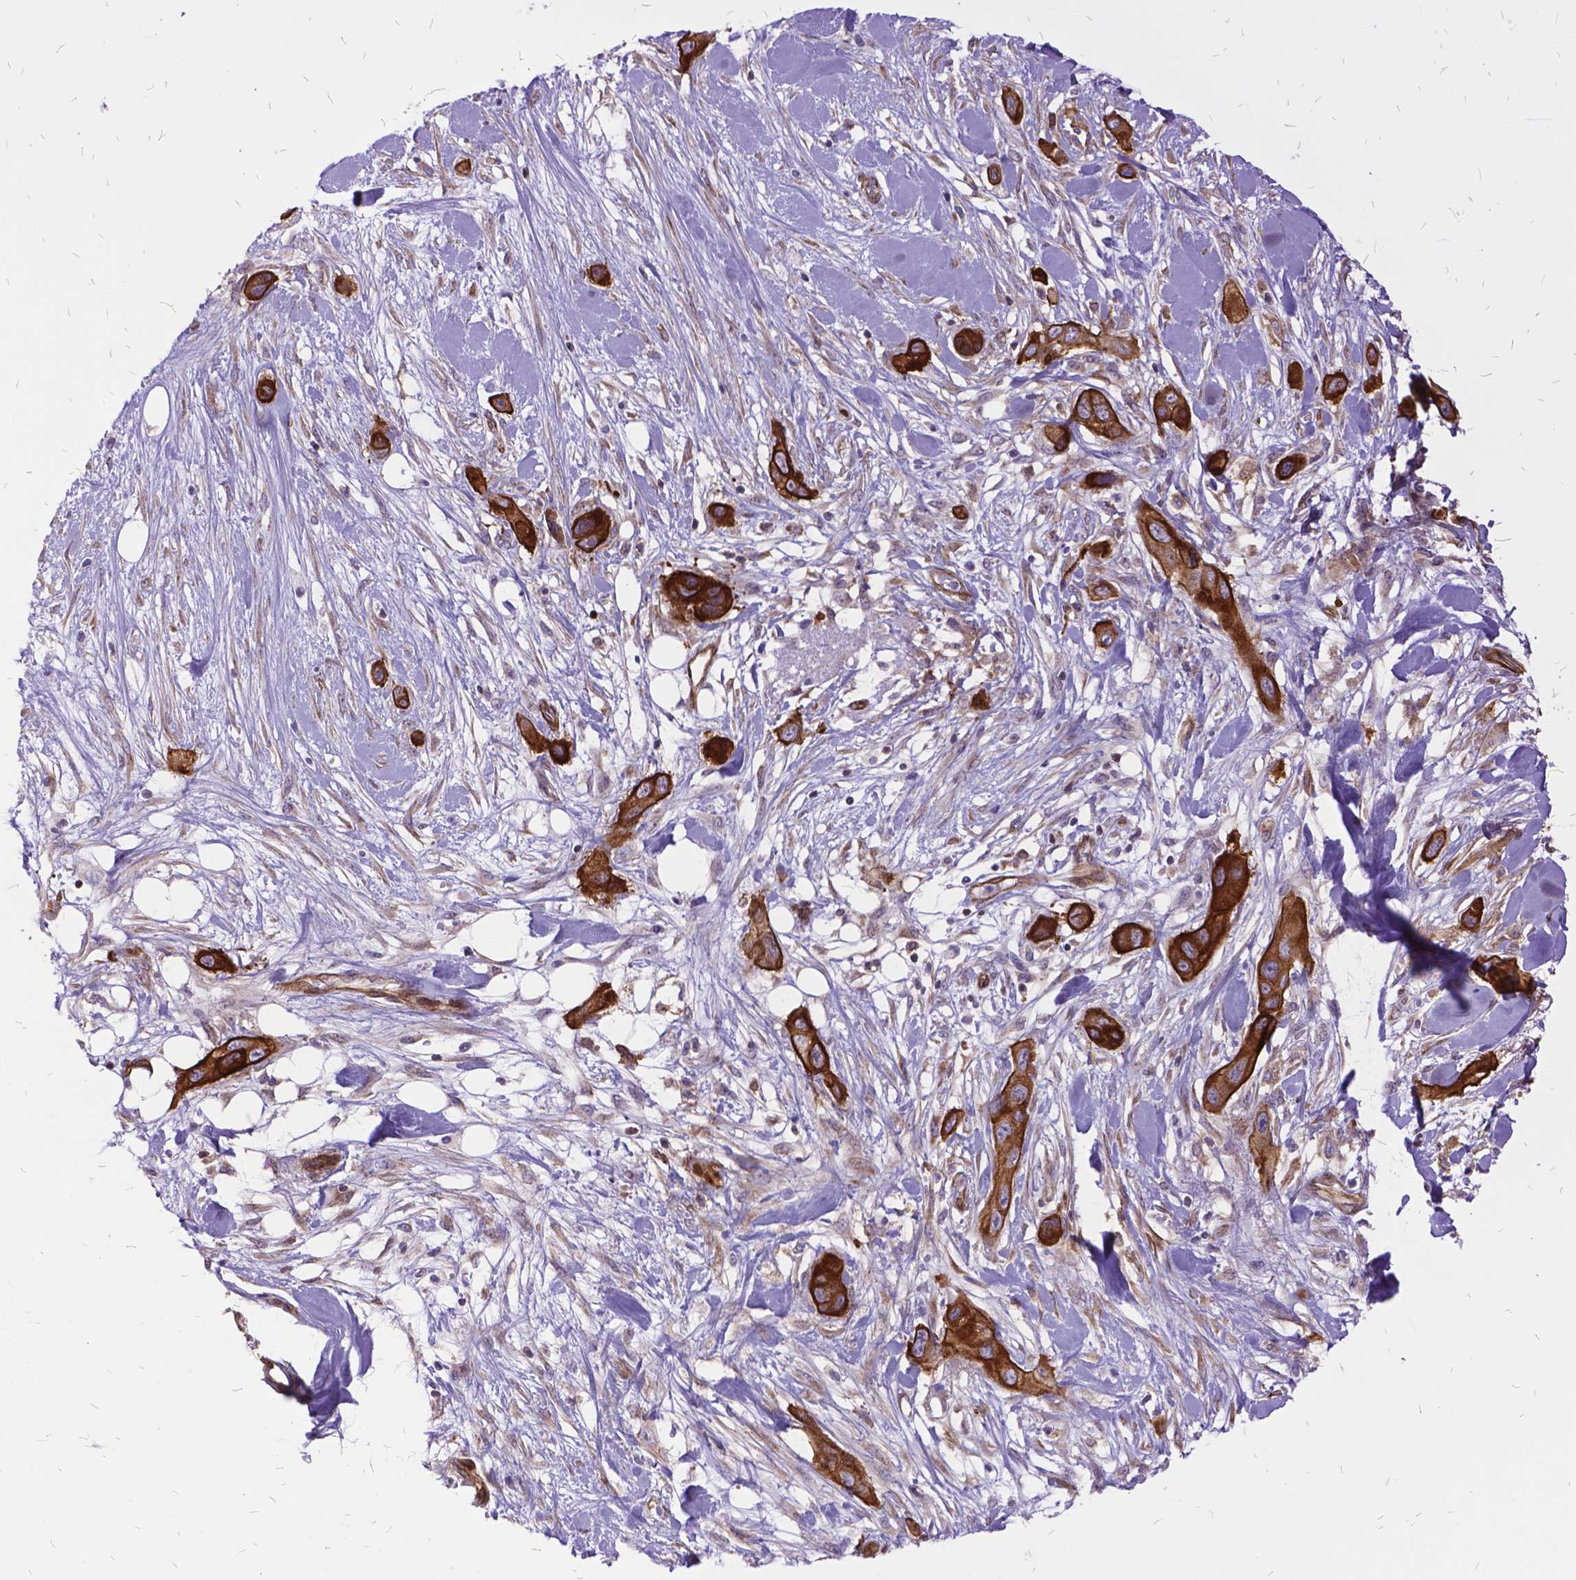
{"staining": {"intensity": "moderate", "quantity": ">75%", "location": "cytoplasmic/membranous"}, "tissue": "skin cancer", "cell_type": "Tumor cells", "image_type": "cancer", "snomed": [{"axis": "morphology", "description": "Squamous cell carcinoma, NOS"}, {"axis": "topography", "description": "Skin"}], "caption": "Human squamous cell carcinoma (skin) stained with a protein marker displays moderate staining in tumor cells.", "gene": "GRB7", "patient": {"sex": "male", "age": 79}}